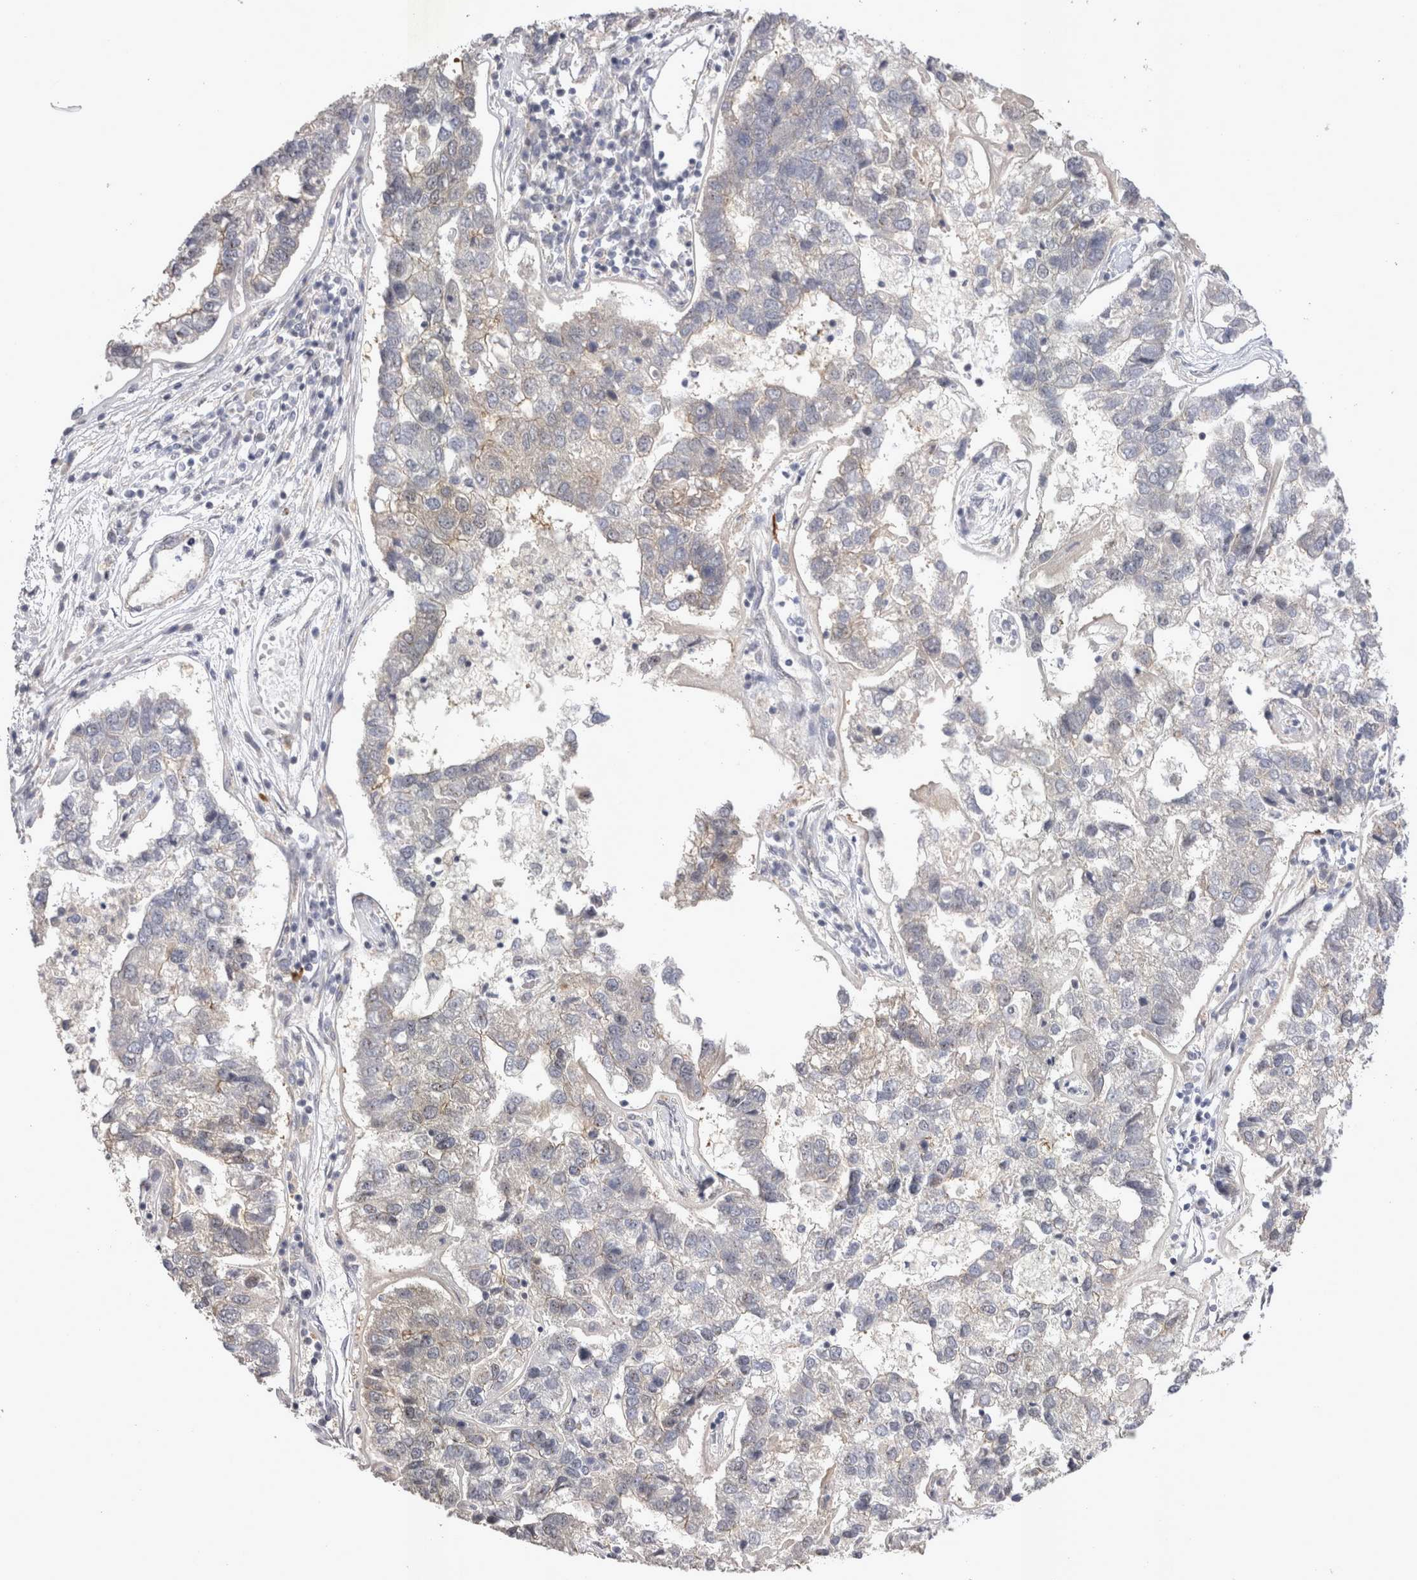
{"staining": {"intensity": "negative", "quantity": "none", "location": "none"}, "tissue": "pancreatic cancer", "cell_type": "Tumor cells", "image_type": "cancer", "snomed": [{"axis": "morphology", "description": "Adenocarcinoma, NOS"}, {"axis": "topography", "description": "Pancreas"}], "caption": "Tumor cells show no significant staining in pancreatic cancer.", "gene": "CTBS", "patient": {"sex": "female", "age": 61}}